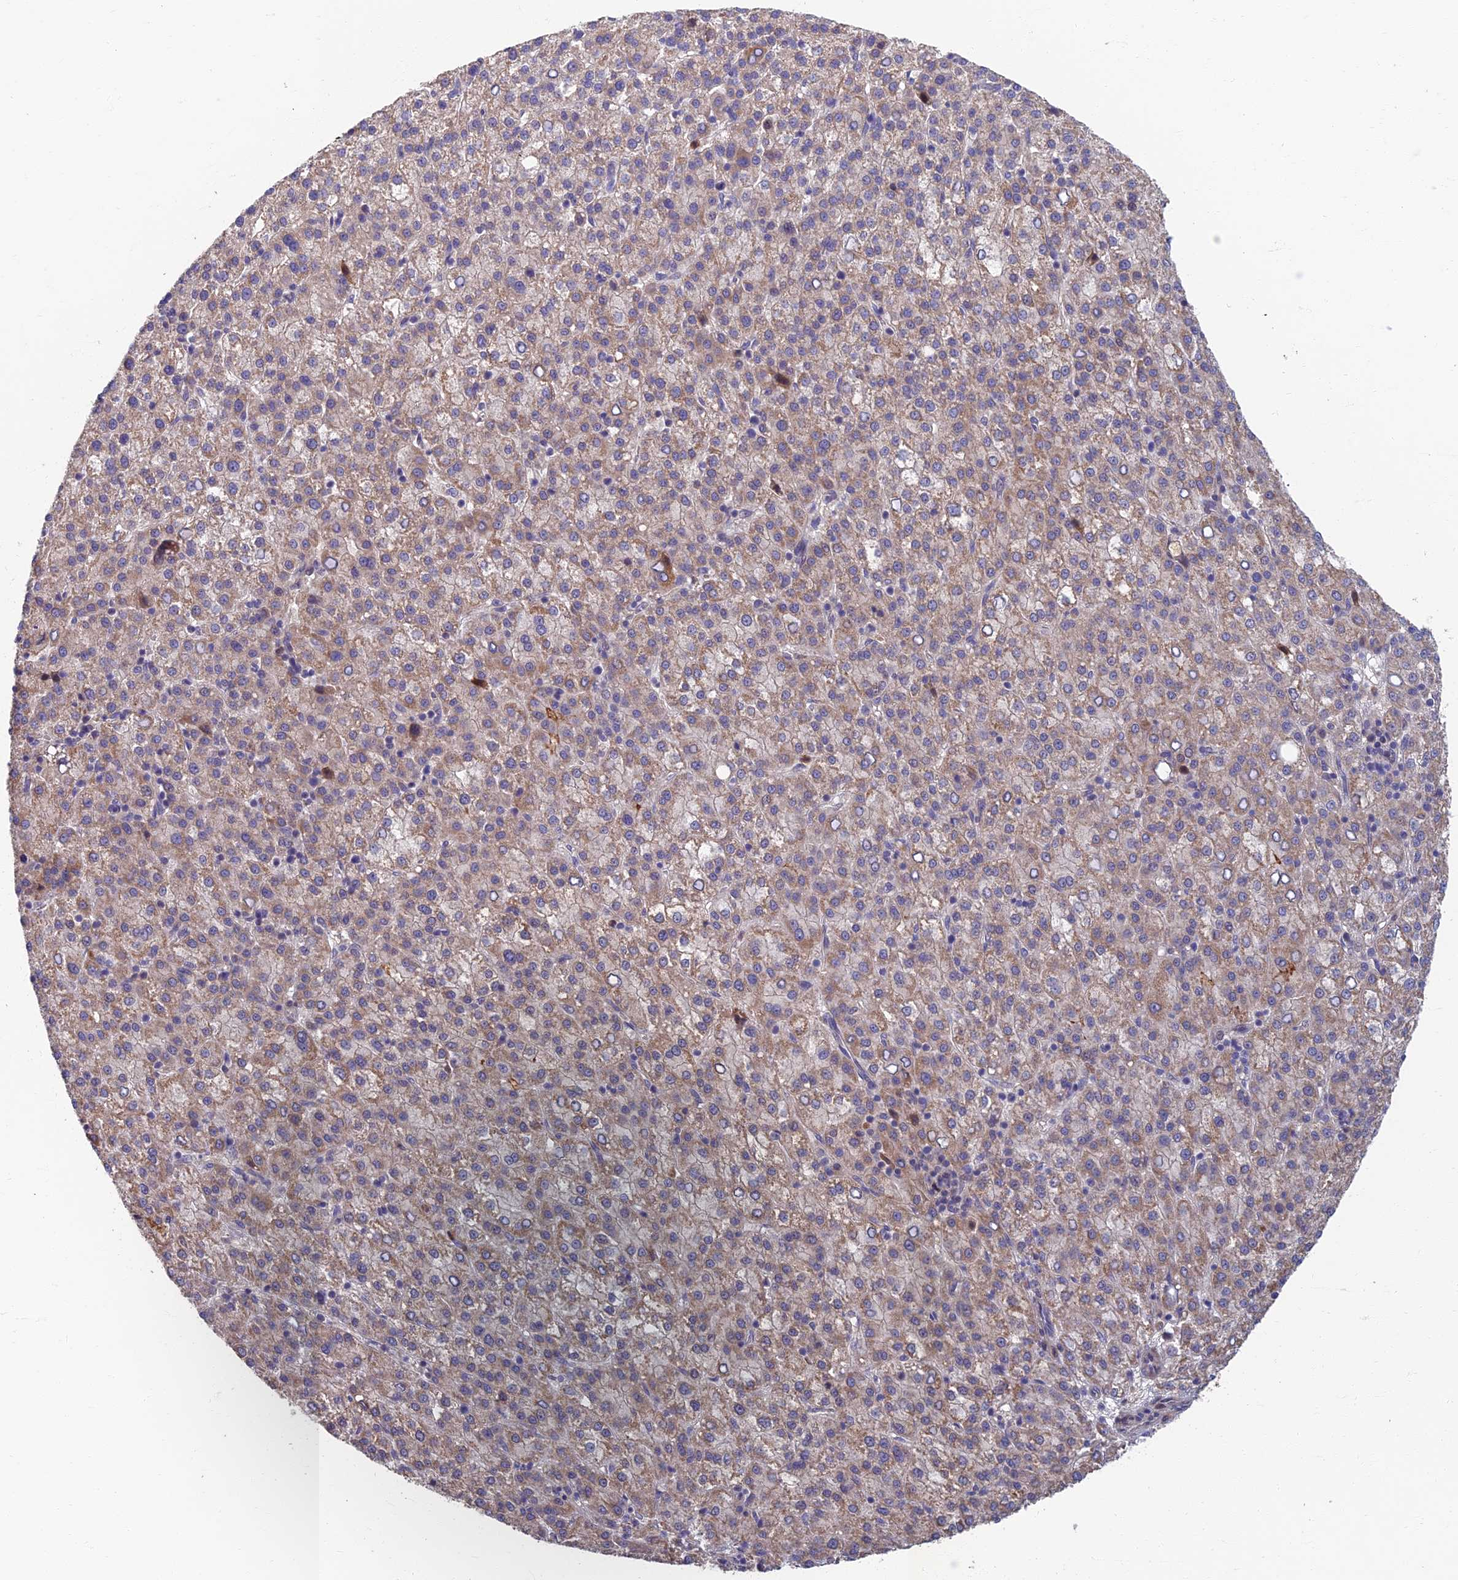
{"staining": {"intensity": "weak", "quantity": ">75%", "location": "cytoplasmic/membranous"}, "tissue": "liver cancer", "cell_type": "Tumor cells", "image_type": "cancer", "snomed": [{"axis": "morphology", "description": "Carcinoma, Hepatocellular, NOS"}, {"axis": "topography", "description": "Liver"}], "caption": "Liver cancer (hepatocellular carcinoma) stained with a protein marker displays weak staining in tumor cells.", "gene": "SOGA1", "patient": {"sex": "female", "age": 58}}